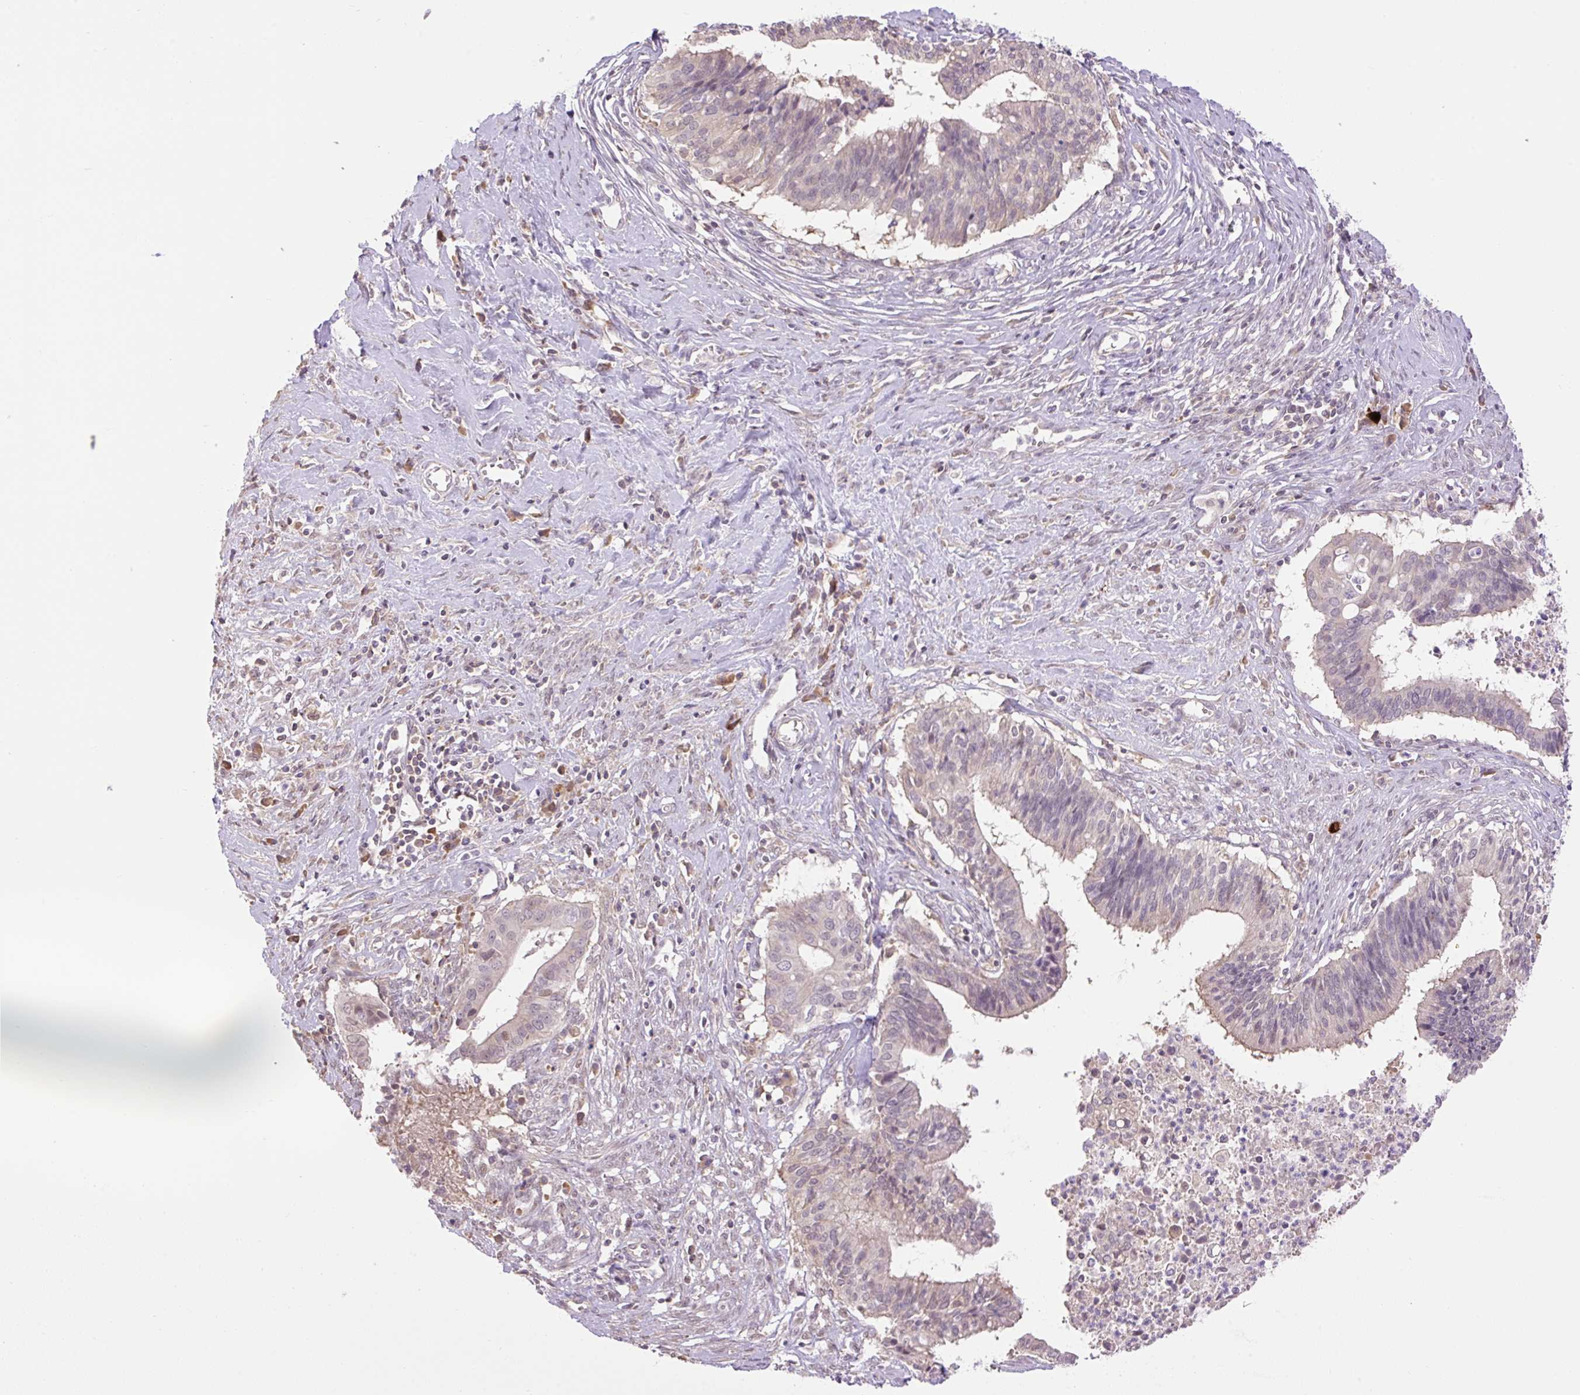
{"staining": {"intensity": "negative", "quantity": "none", "location": "none"}, "tissue": "cervical cancer", "cell_type": "Tumor cells", "image_type": "cancer", "snomed": [{"axis": "morphology", "description": "Adenocarcinoma, NOS"}, {"axis": "topography", "description": "Cervix"}], "caption": "This is an IHC histopathology image of human cervical cancer (adenocarcinoma). There is no staining in tumor cells.", "gene": "HABP4", "patient": {"sex": "female", "age": 44}}